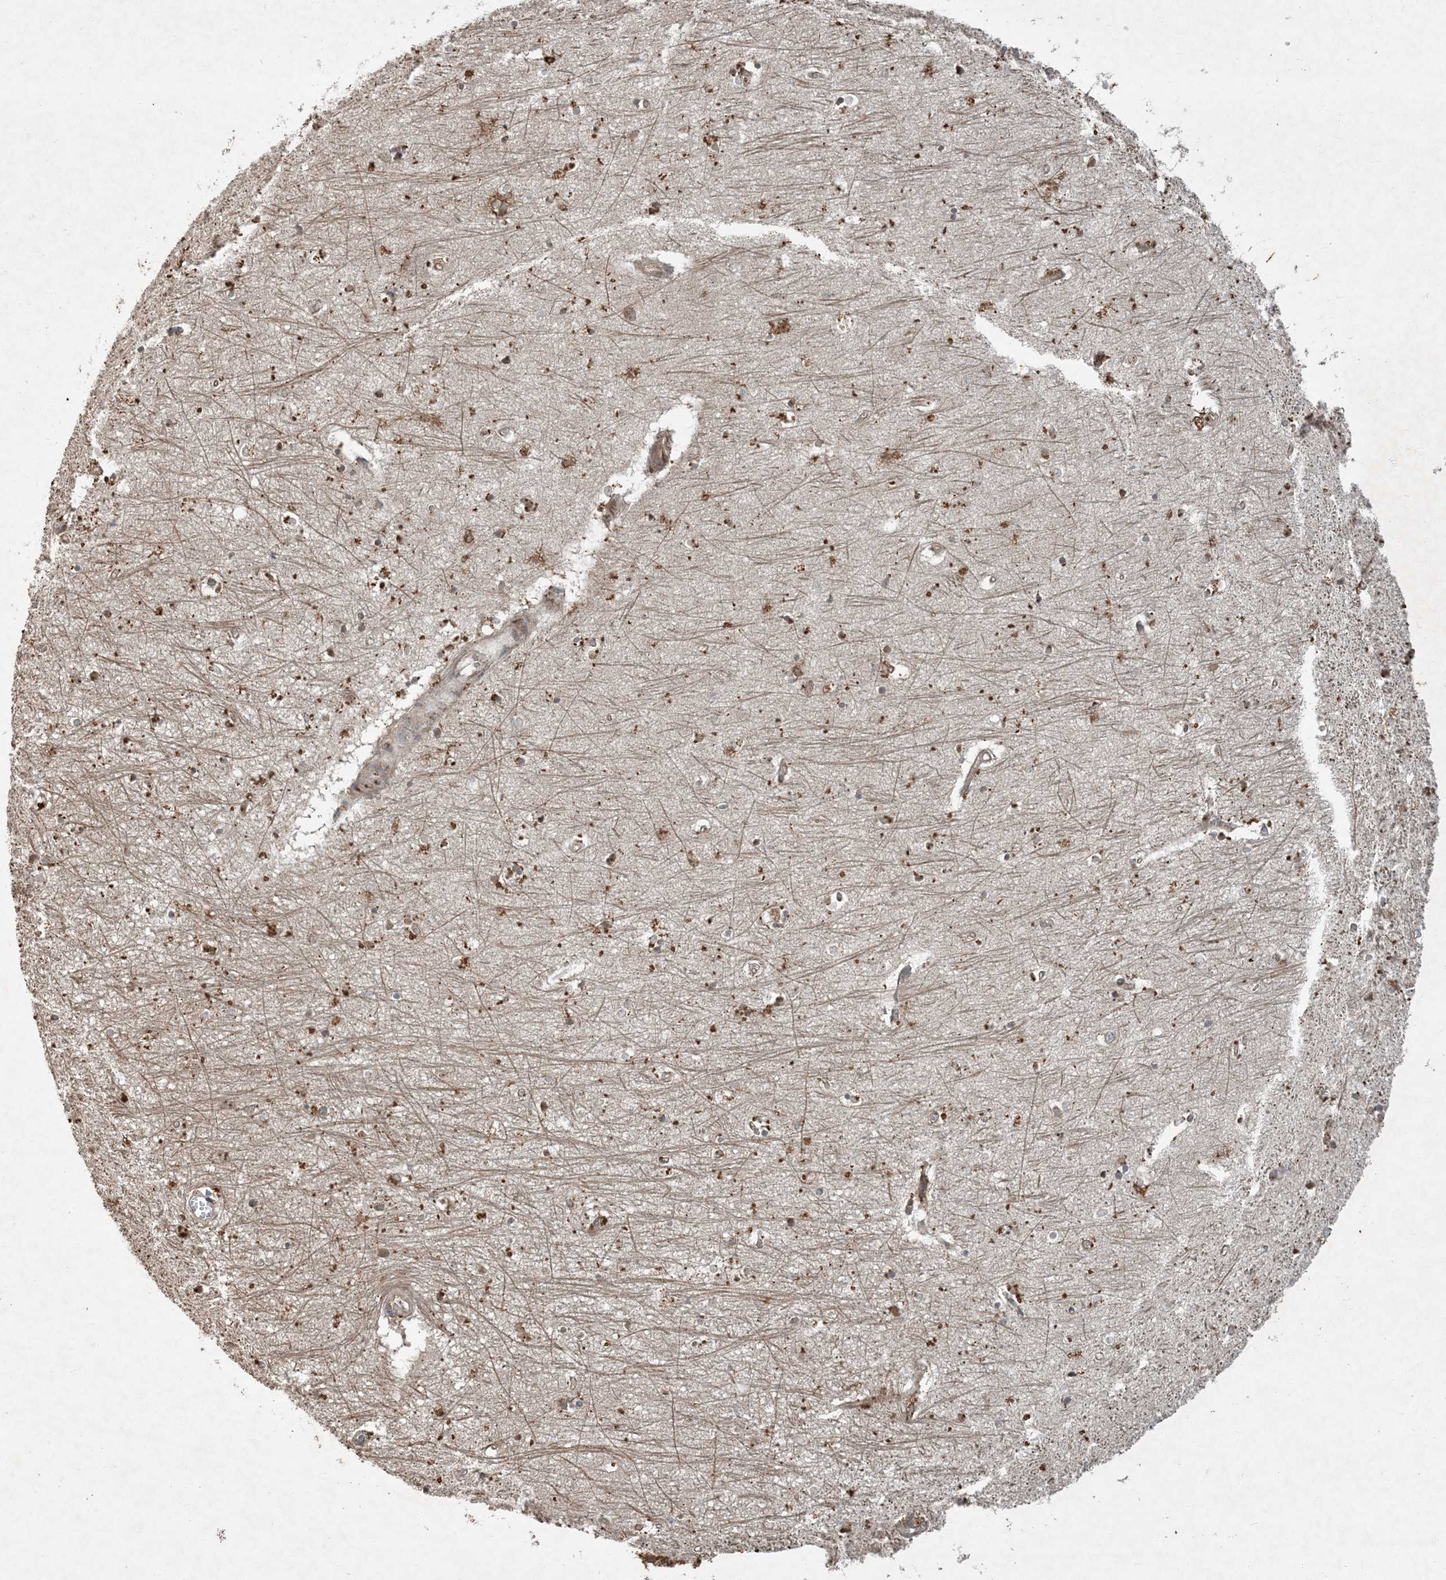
{"staining": {"intensity": "moderate", "quantity": "<25%", "location": "cytoplasmic/membranous"}, "tissue": "hippocampus", "cell_type": "Glial cells", "image_type": "normal", "snomed": [{"axis": "morphology", "description": "Normal tissue, NOS"}, {"axis": "topography", "description": "Hippocampus"}], "caption": "Brown immunohistochemical staining in normal hippocampus displays moderate cytoplasmic/membranous expression in about <25% of glial cells. (IHC, brightfield microscopy, high magnification).", "gene": "COMMD8", "patient": {"sex": "female", "age": 64}}